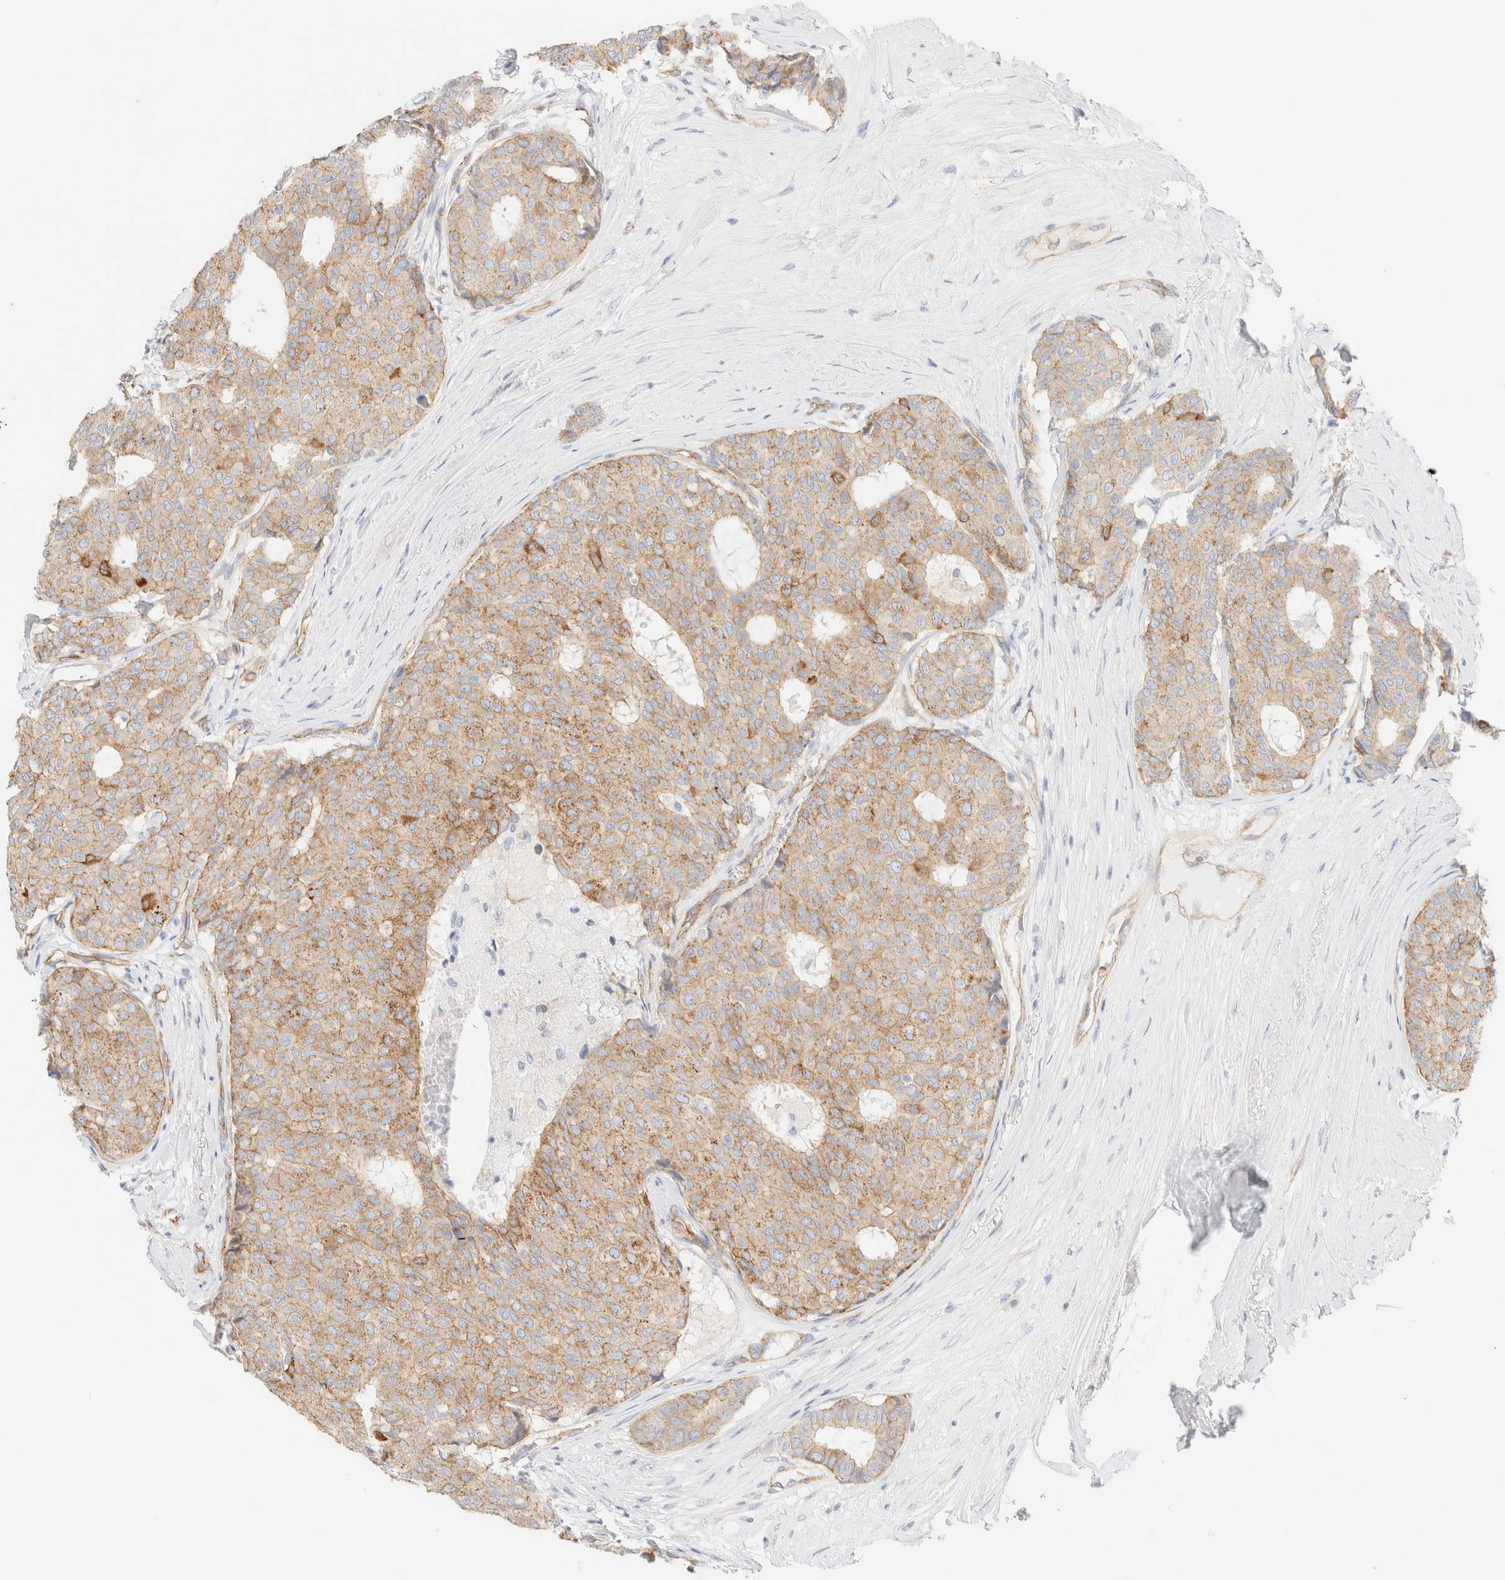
{"staining": {"intensity": "weak", "quantity": ">75%", "location": "cytoplasmic/membranous"}, "tissue": "breast cancer", "cell_type": "Tumor cells", "image_type": "cancer", "snomed": [{"axis": "morphology", "description": "Duct carcinoma"}, {"axis": "topography", "description": "Breast"}], "caption": "A brown stain labels weak cytoplasmic/membranous expression of a protein in breast intraductal carcinoma tumor cells.", "gene": "CYB5R4", "patient": {"sex": "female", "age": 75}}